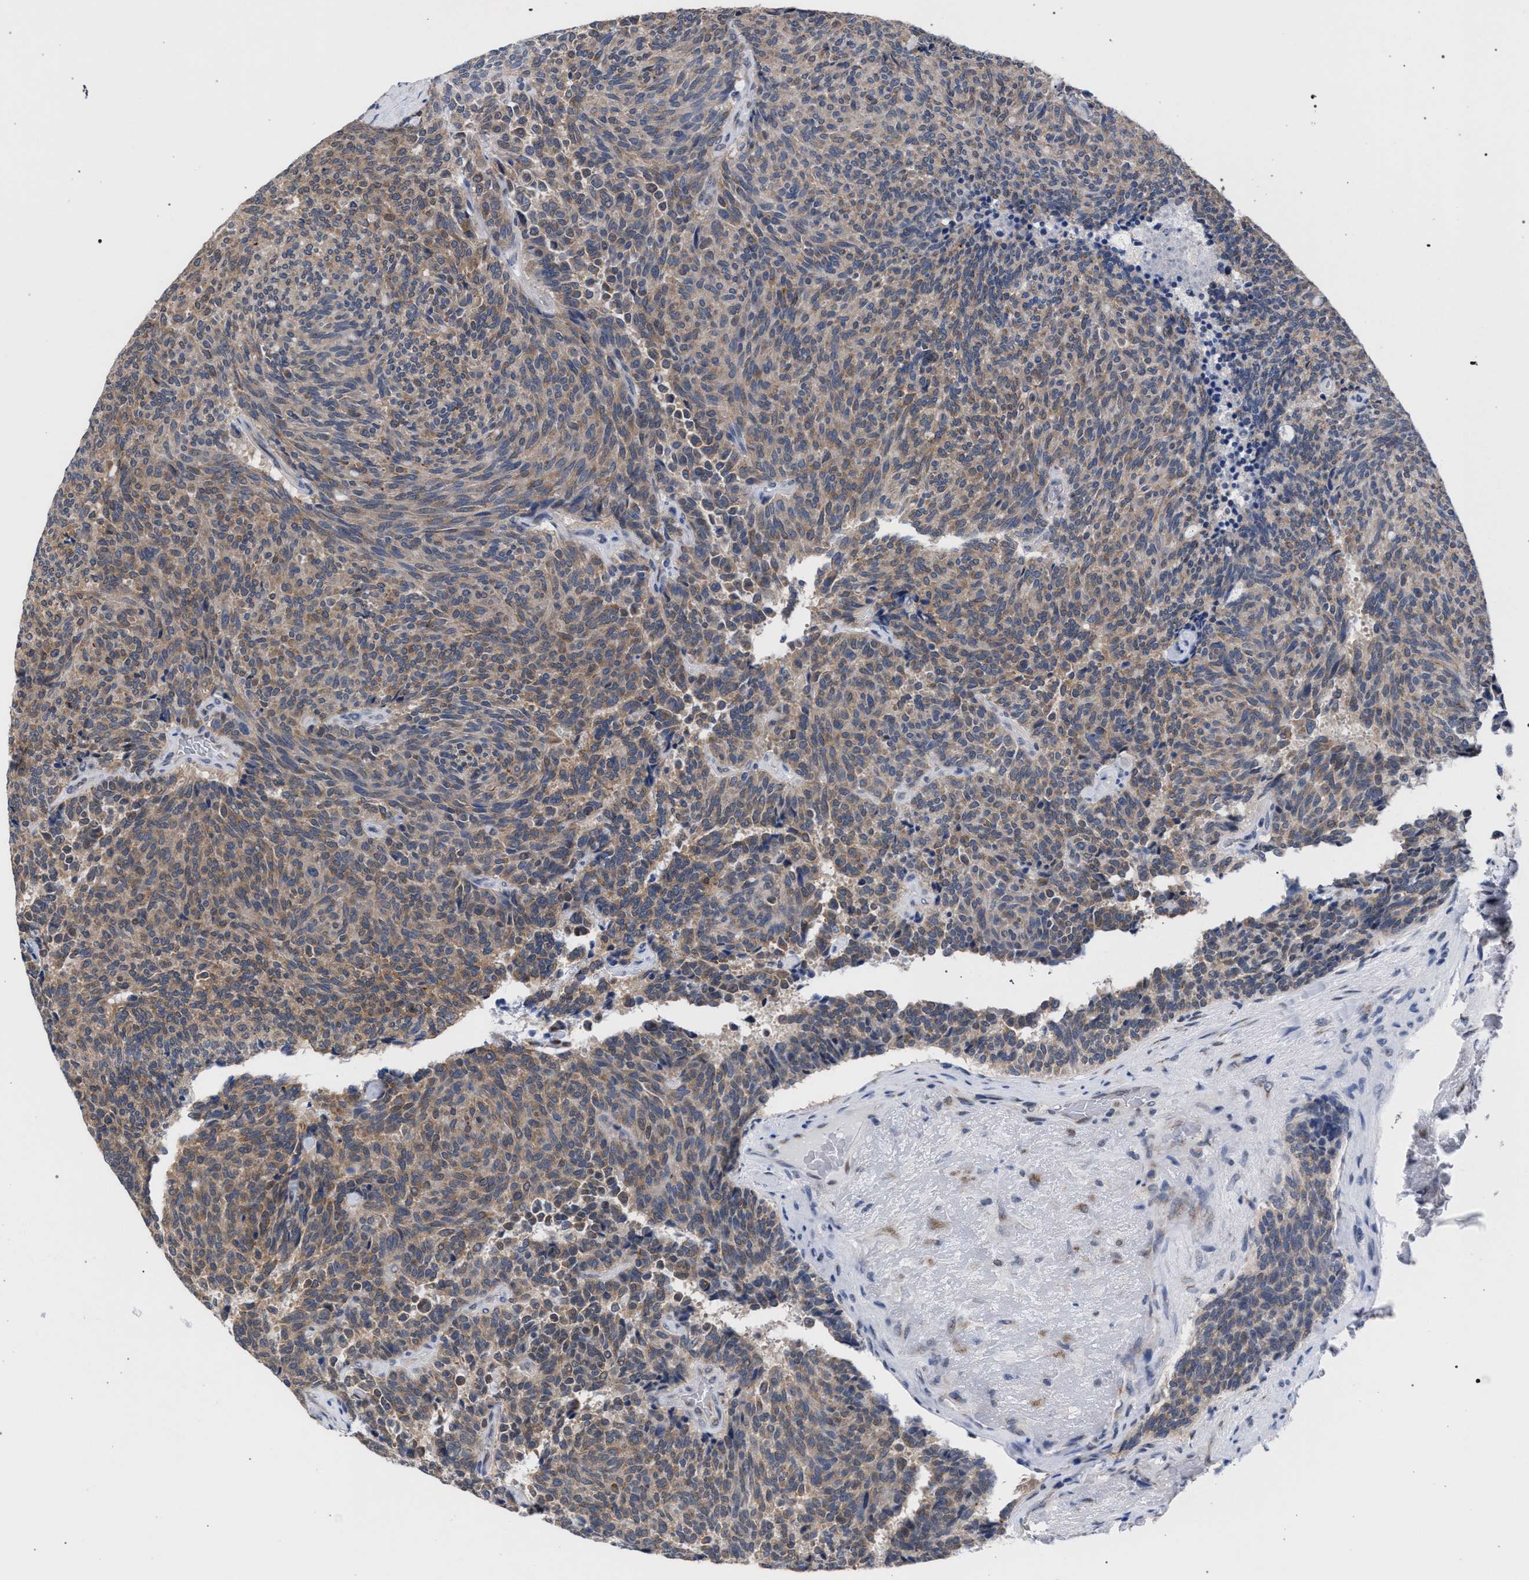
{"staining": {"intensity": "weak", "quantity": ">75%", "location": "cytoplasmic/membranous"}, "tissue": "carcinoid", "cell_type": "Tumor cells", "image_type": "cancer", "snomed": [{"axis": "morphology", "description": "Carcinoid, malignant, NOS"}, {"axis": "topography", "description": "Pancreas"}], "caption": "Brown immunohistochemical staining in carcinoid (malignant) exhibits weak cytoplasmic/membranous expression in approximately >75% of tumor cells. (IHC, brightfield microscopy, high magnification).", "gene": "GOLGA2", "patient": {"sex": "female", "age": 54}}